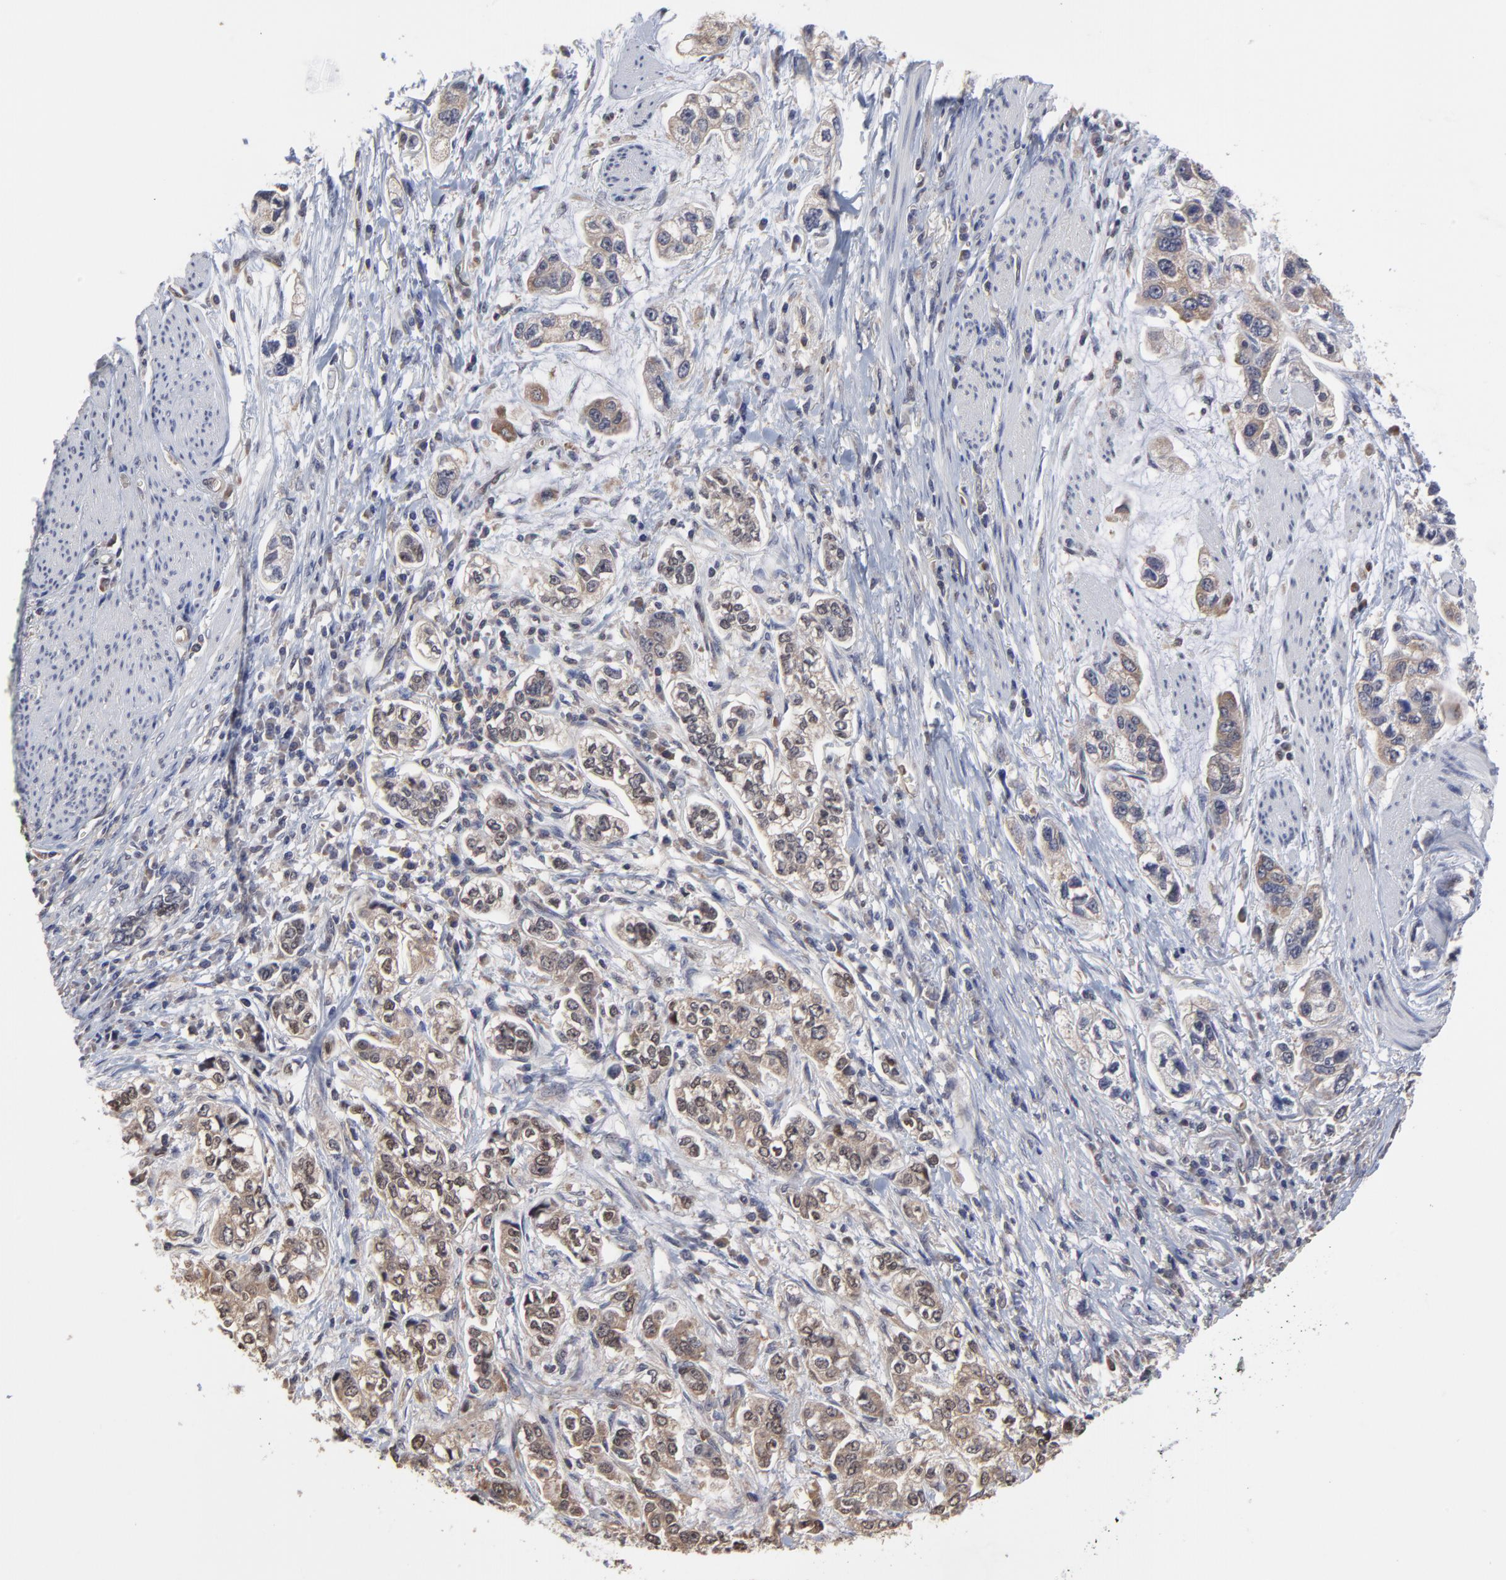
{"staining": {"intensity": "weak", "quantity": ">75%", "location": "cytoplasmic/membranous"}, "tissue": "stomach cancer", "cell_type": "Tumor cells", "image_type": "cancer", "snomed": [{"axis": "morphology", "description": "Adenocarcinoma, NOS"}, {"axis": "topography", "description": "Stomach, lower"}], "caption": "High-power microscopy captured an immunohistochemistry (IHC) histopathology image of adenocarcinoma (stomach), revealing weak cytoplasmic/membranous expression in about >75% of tumor cells.", "gene": "CCT2", "patient": {"sex": "female", "age": 93}}